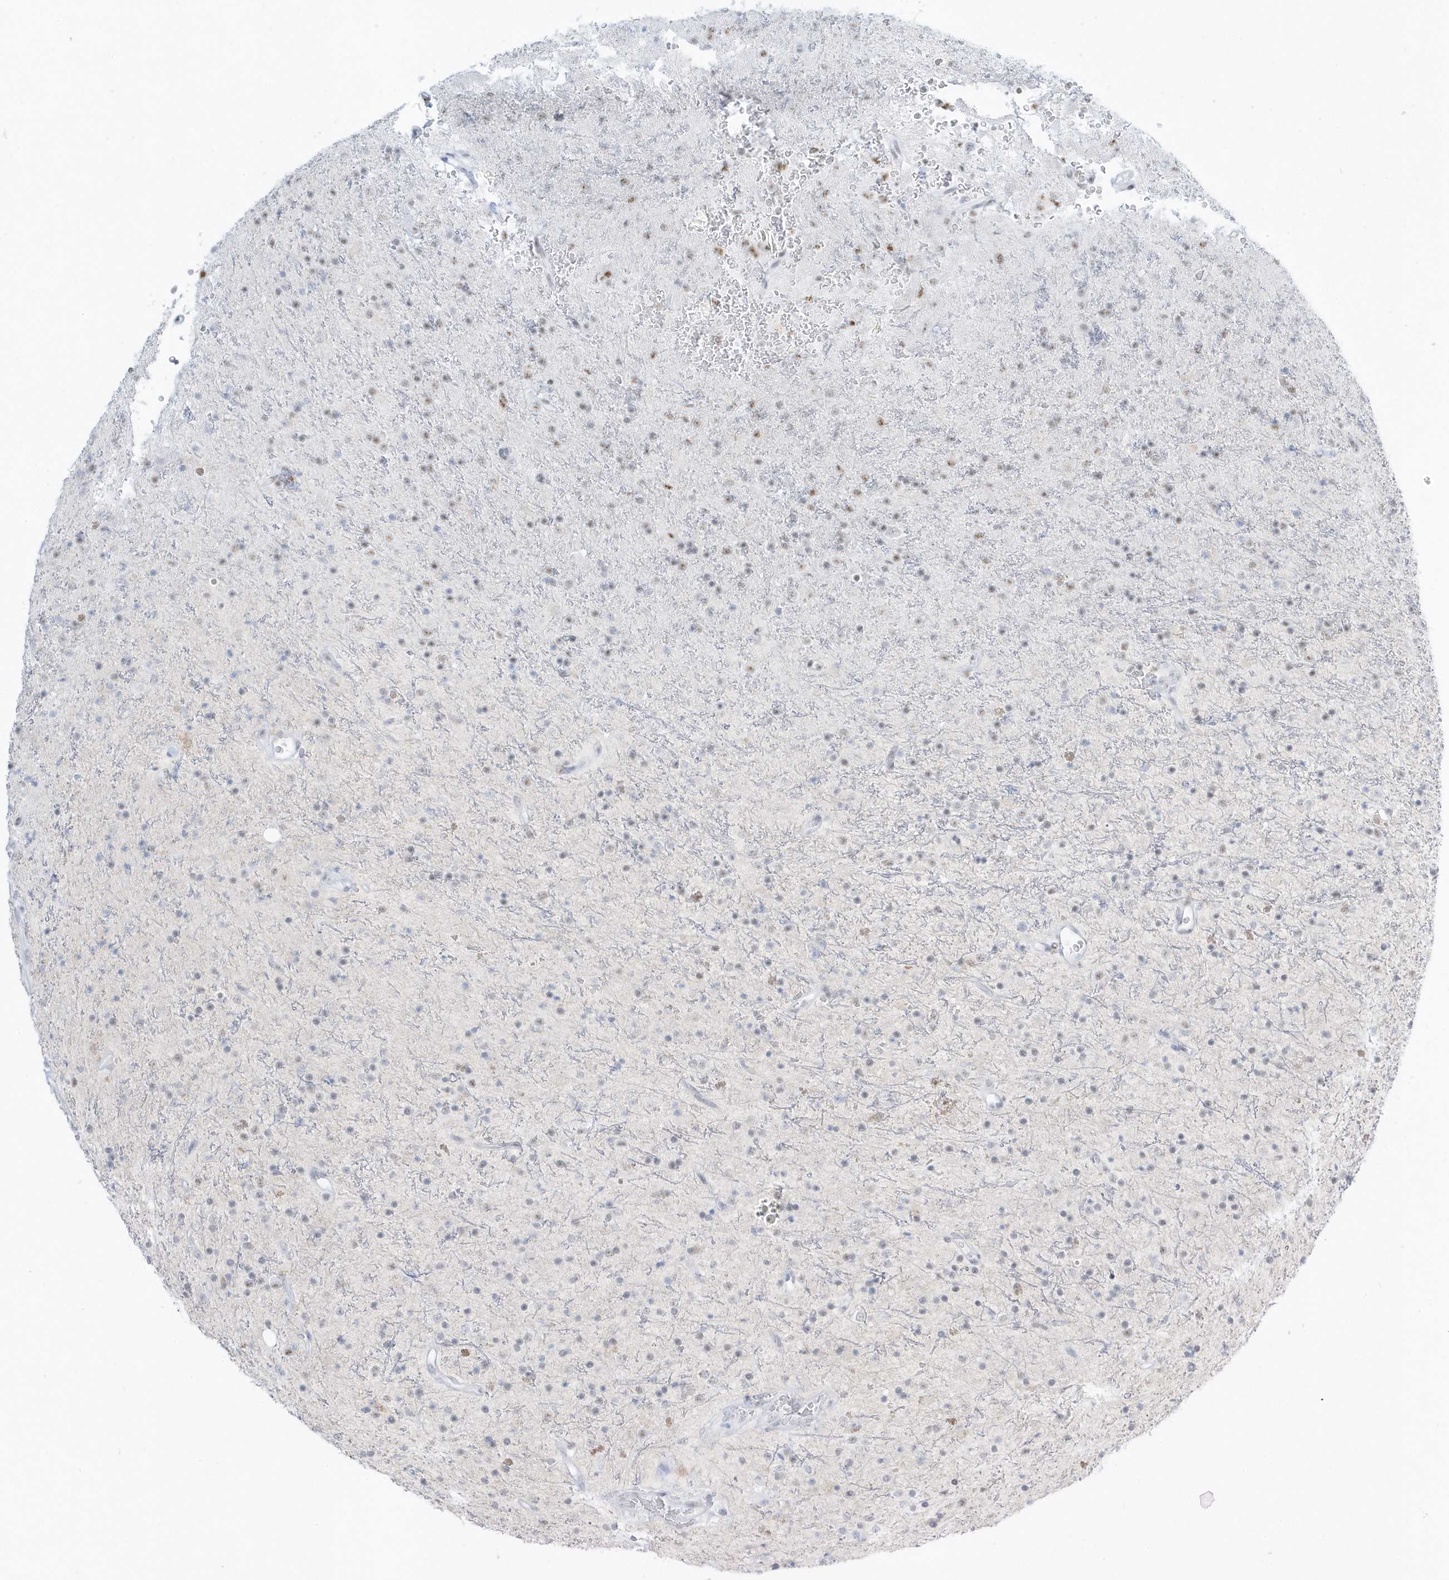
{"staining": {"intensity": "weak", "quantity": "<25%", "location": "nuclear"}, "tissue": "glioma", "cell_type": "Tumor cells", "image_type": "cancer", "snomed": [{"axis": "morphology", "description": "Glioma, malignant, High grade"}, {"axis": "topography", "description": "Brain"}], "caption": "Immunohistochemical staining of human malignant high-grade glioma displays no significant positivity in tumor cells.", "gene": "PLEKHN1", "patient": {"sex": "male", "age": 34}}